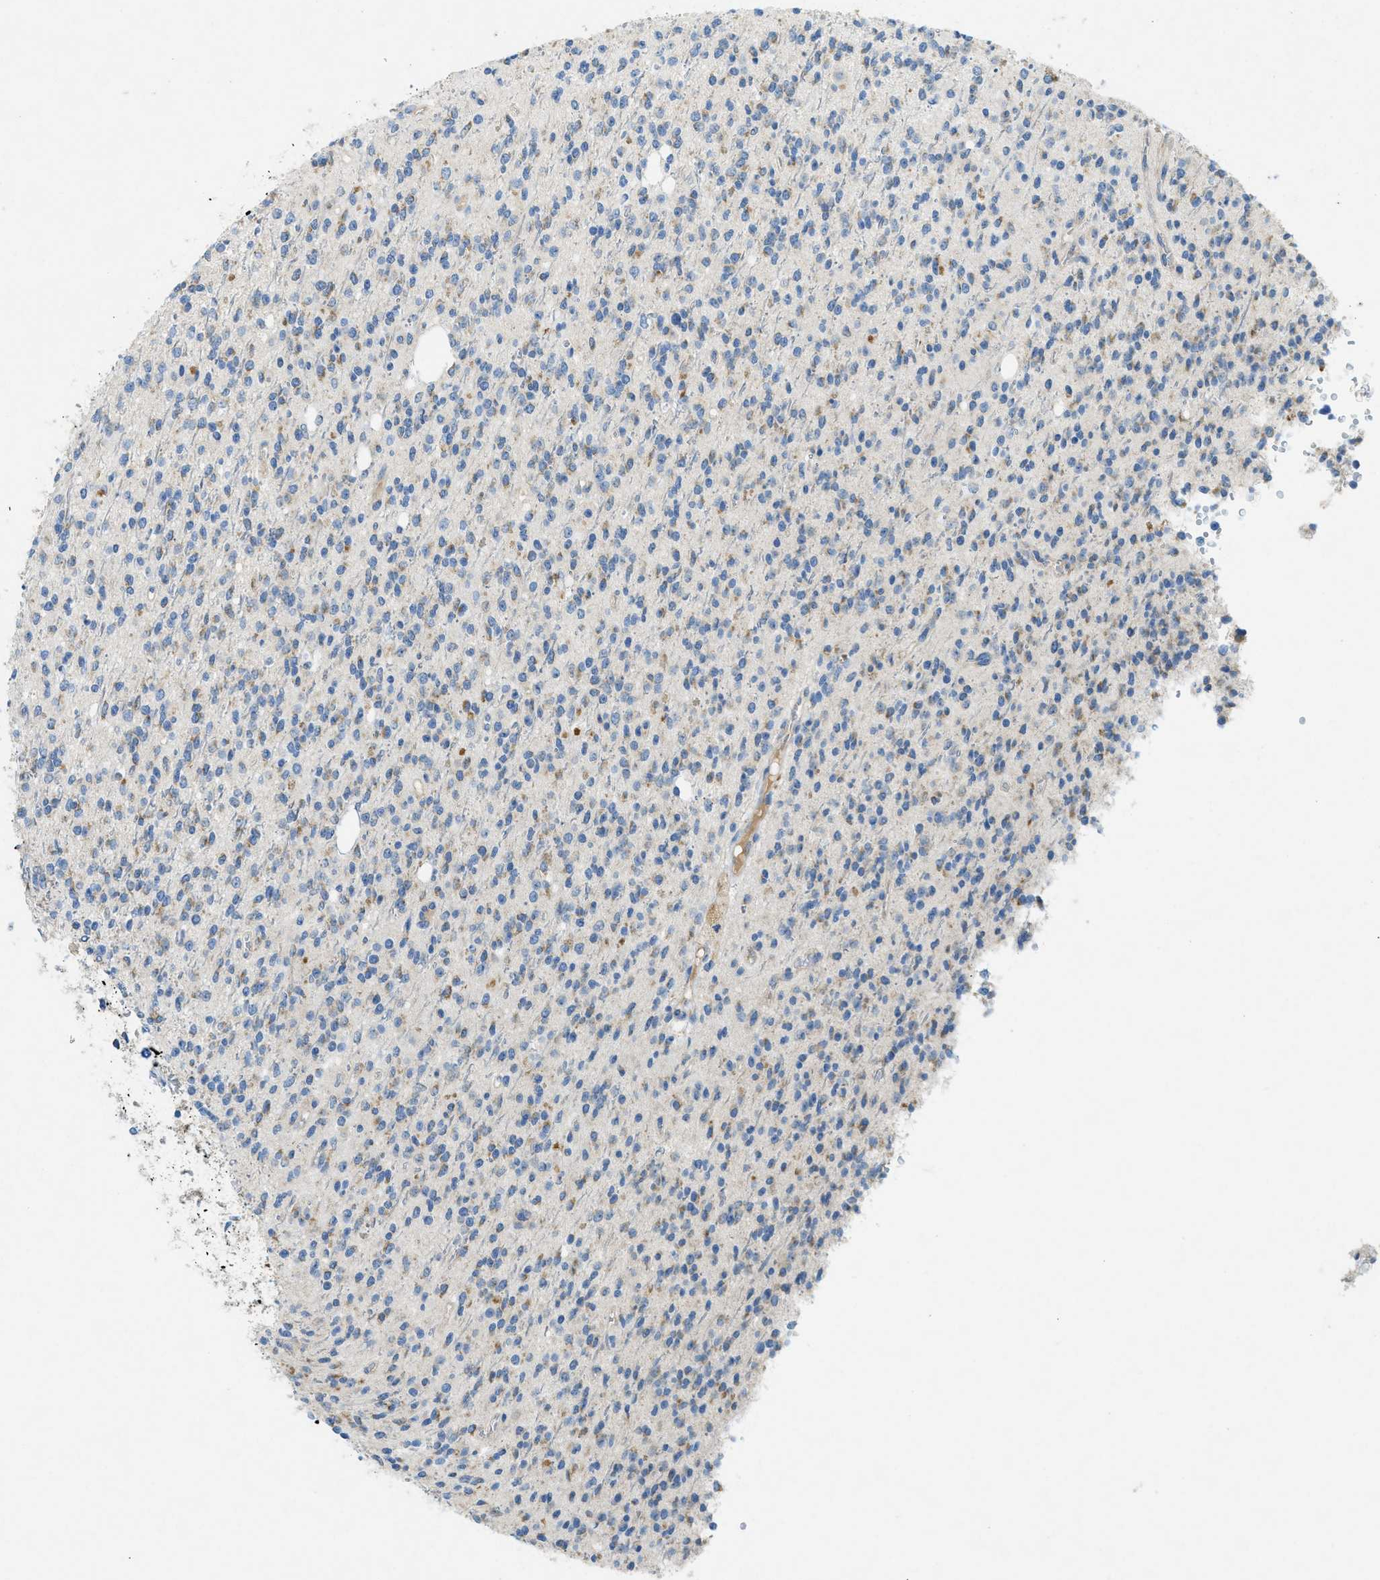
{"staining": {"intensity": "weak", "quantity": "<25%", "location": "cytoplasmic/membranous"}, "tissue": "glioma", "cell_type": "Tumor cells", "image_type": "cancer", "snomed": [{"axis": "morphology", "description": "Glioma, malignant, High grade"}, {"axis": "topography", "description": "Brain"}], "caption": "Tumor cells show no significant expression in malignant high-grade glioma. (DAB (3,3'-diaminobenzidine) immunohistochemistry with hematoxylin counter stain).", "gene": "CYGB", "patient": {"sex": "male", "age": 34}}